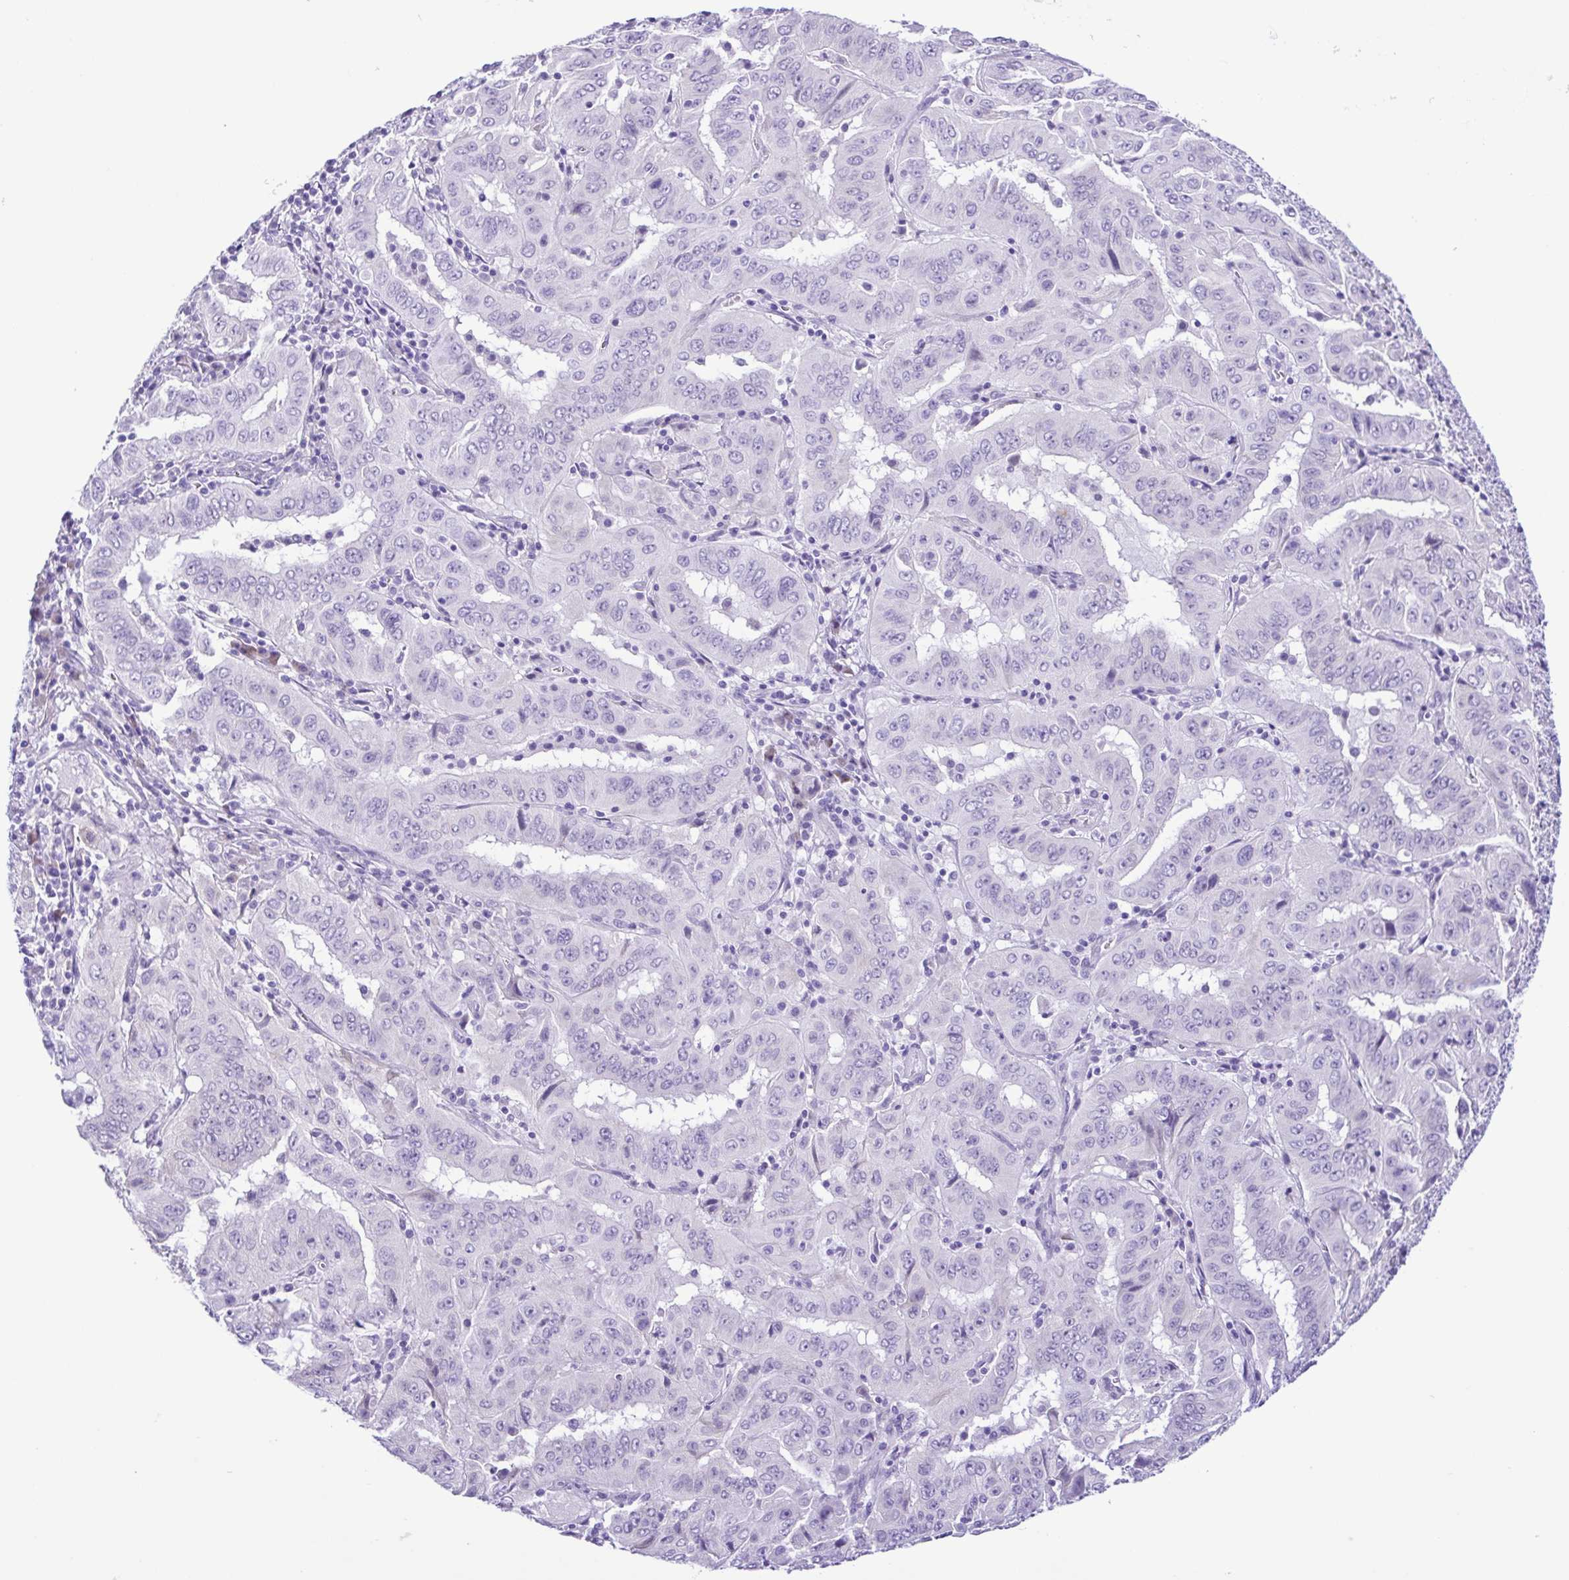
{"staining": {"intensity": "negative", "quantity": "none", "location": "none"}, "tissue": "pancreatic cancer", "cell_type": "Tumor cells", "image_type": "cancer", "snomed": [{"axis": "morphology", "description": "Adenocarcinoma, NOS"}, {"axis": "topography", "description": "Pancreas"}], "caption": "Image shows no significant protein positivity in tumor cells of pancreatic cancer. (Immunohistochemistry, brightfield microscopy, high magnification).", "gene": "PAK3", "patient": {"sex": "male", "age": 63}}